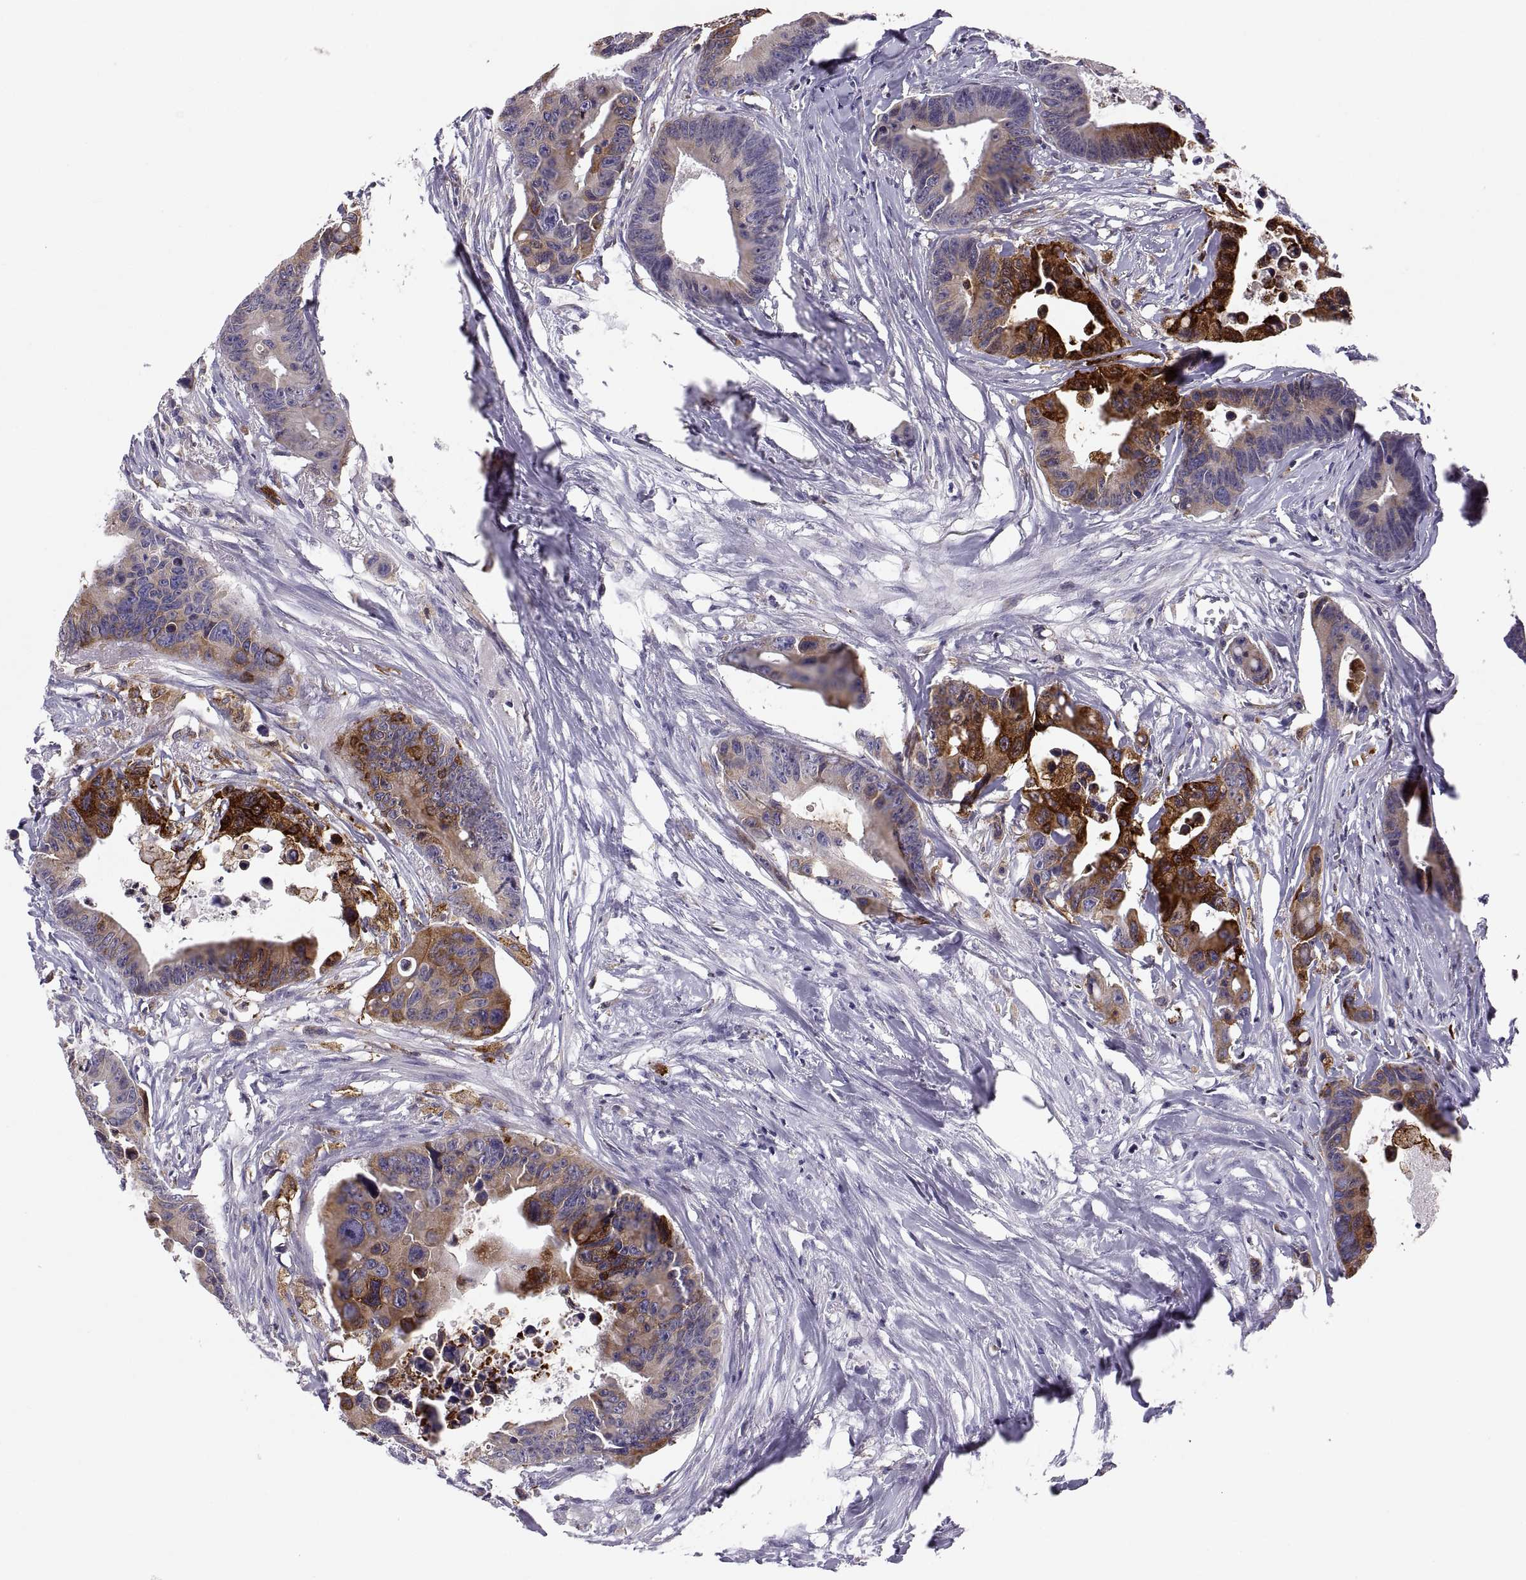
{"staining": {"intensity": "strong", "quantity": "25%-75%", "location": "cytoplasmic/membranous"}, "tissue": "colorectal cancer", "cell_type": "Tumor cells", "image_type": "cancer", "snomed": [{"axis": "morphology", "description": "Adenocarcinoma, NOS"}, {"axis": "topography", "description": "Colon"}], "caption": "Immunohistochemistry image of neoplastic tissue: adenocarcinoma (colorectal) stained using IHC displays high levels of strong protein expression localized specifically in the cytoplasmic/membranous of tumor cells, appearing as a cytoplasmic/membranous brown color.", "gene": "ERO1A", "patient": {"sex": "female", "age": 87}}